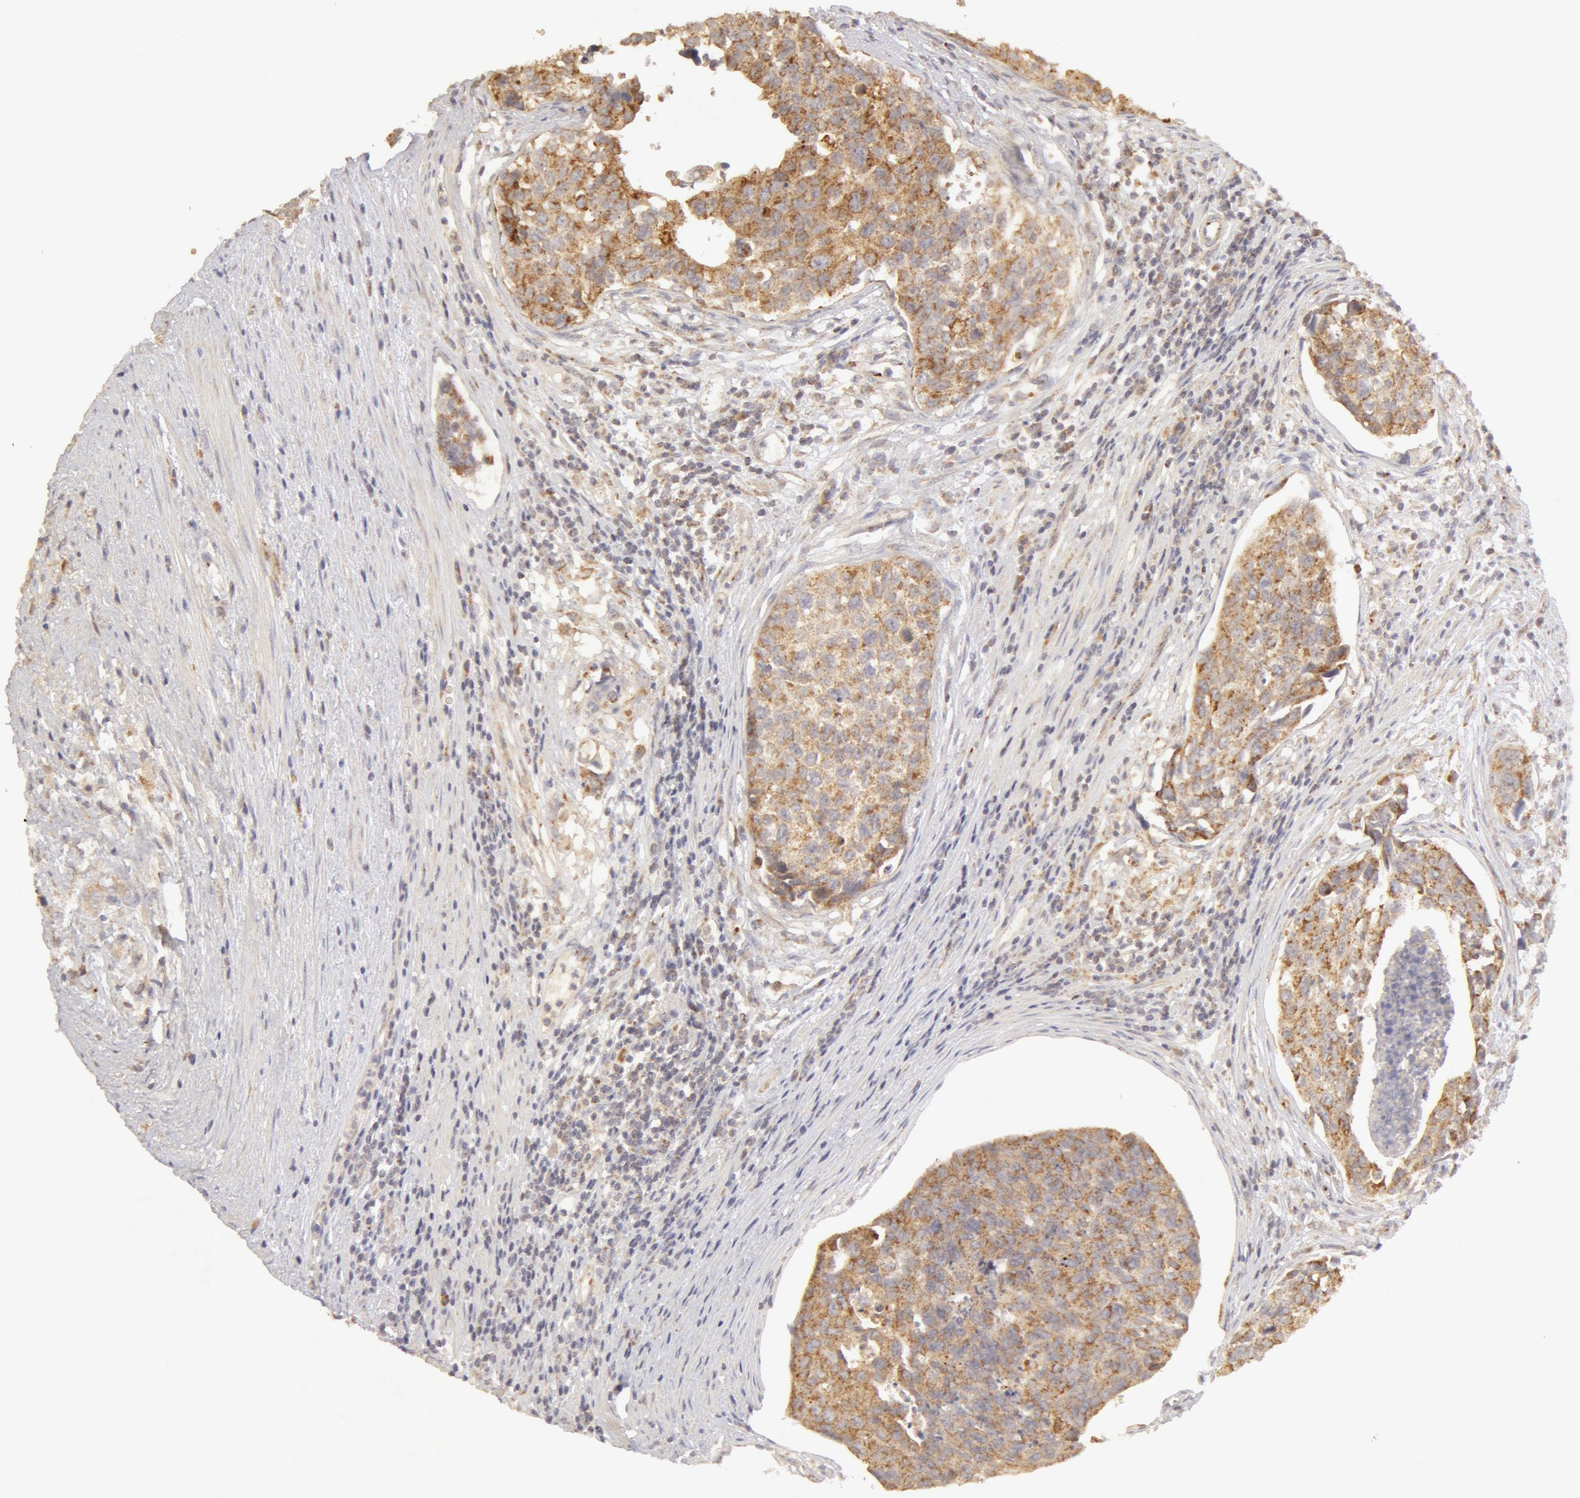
{"staining": {"intensity": "weak", "quantity": "<25%", "location": "cytoplasmic/membranous"}, "tissue": "urothelial cancer", "cell_type": "Tumor cells", "image_type": "cancer", "snomed": [{"axis": "morphology", "description": "Urothelial carcinoma, High grade"}, {"axis": "topography", "description": "Urinary bladder"}], "caption": "Immunohistochemistry of human urothelial cancer exhibits no staining in tumor cells. The staining is performed using DAB (3,3'-diaminobenzidine) brown chromogen with nuclei counter-stained in using hematoxylin.", "gene": "ADPRH", "patient": {"sex": "male", "age": 81}}